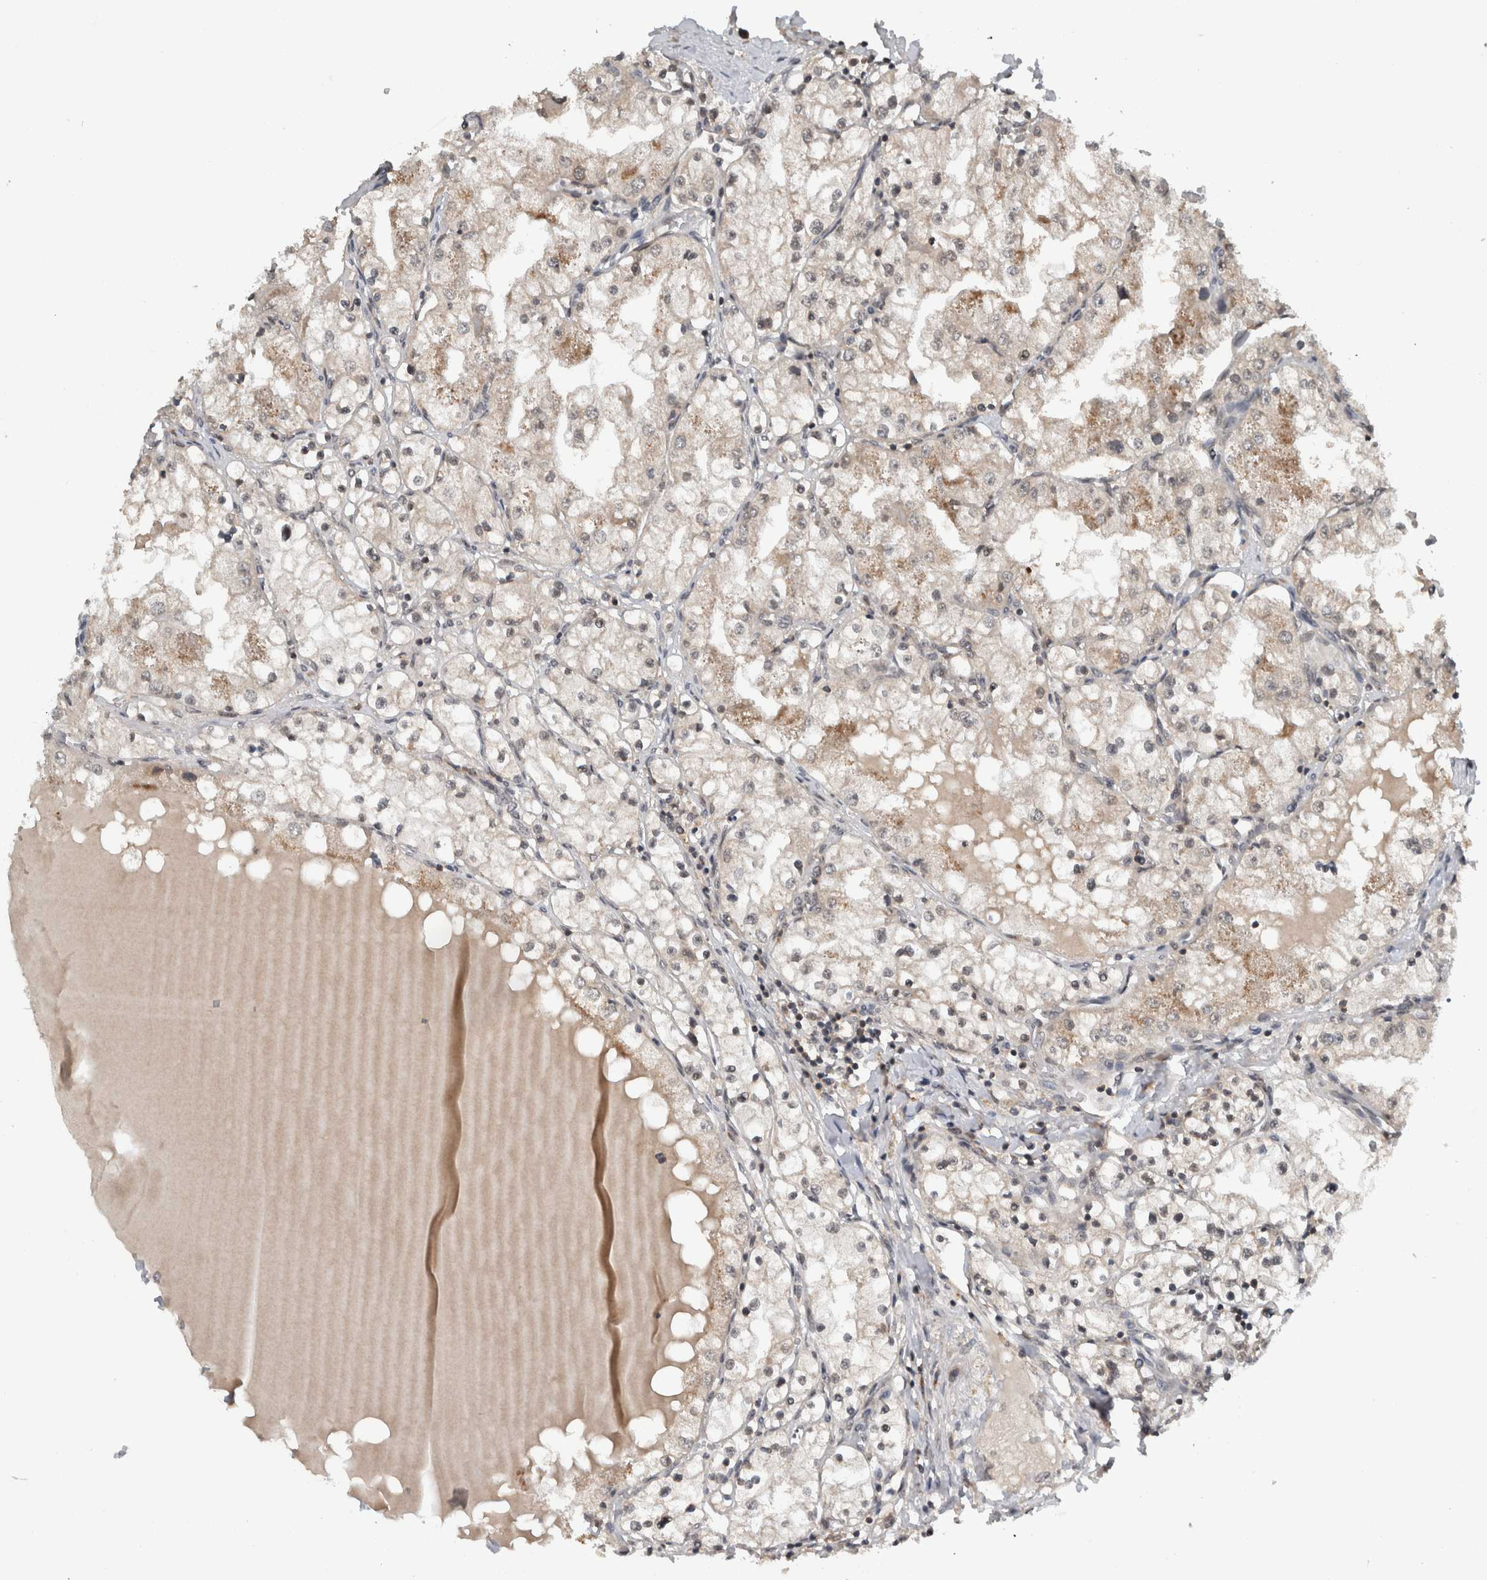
{"staining": {"intensity": "weak", "quantity": "25%-75%", "location": "cytoplasmic/membranous"}, "tissue": "renal cancer", "cell_type": "Tumor cells", "image_type": "cancer", "snomed": [{"axis": "morphology", "description": "Adenocarcinoma, NOS"}, {"axis": "topography", "description": "Kidney"}], "caption": "A low amount of weak cytoplasmic/membranous expression is identified in about 25%-75% of tumor cells in renal cancer (adenocarcinoma) tissue.", "gene": "SPAG7", "patient": {"sex": "male", "age": 68}}